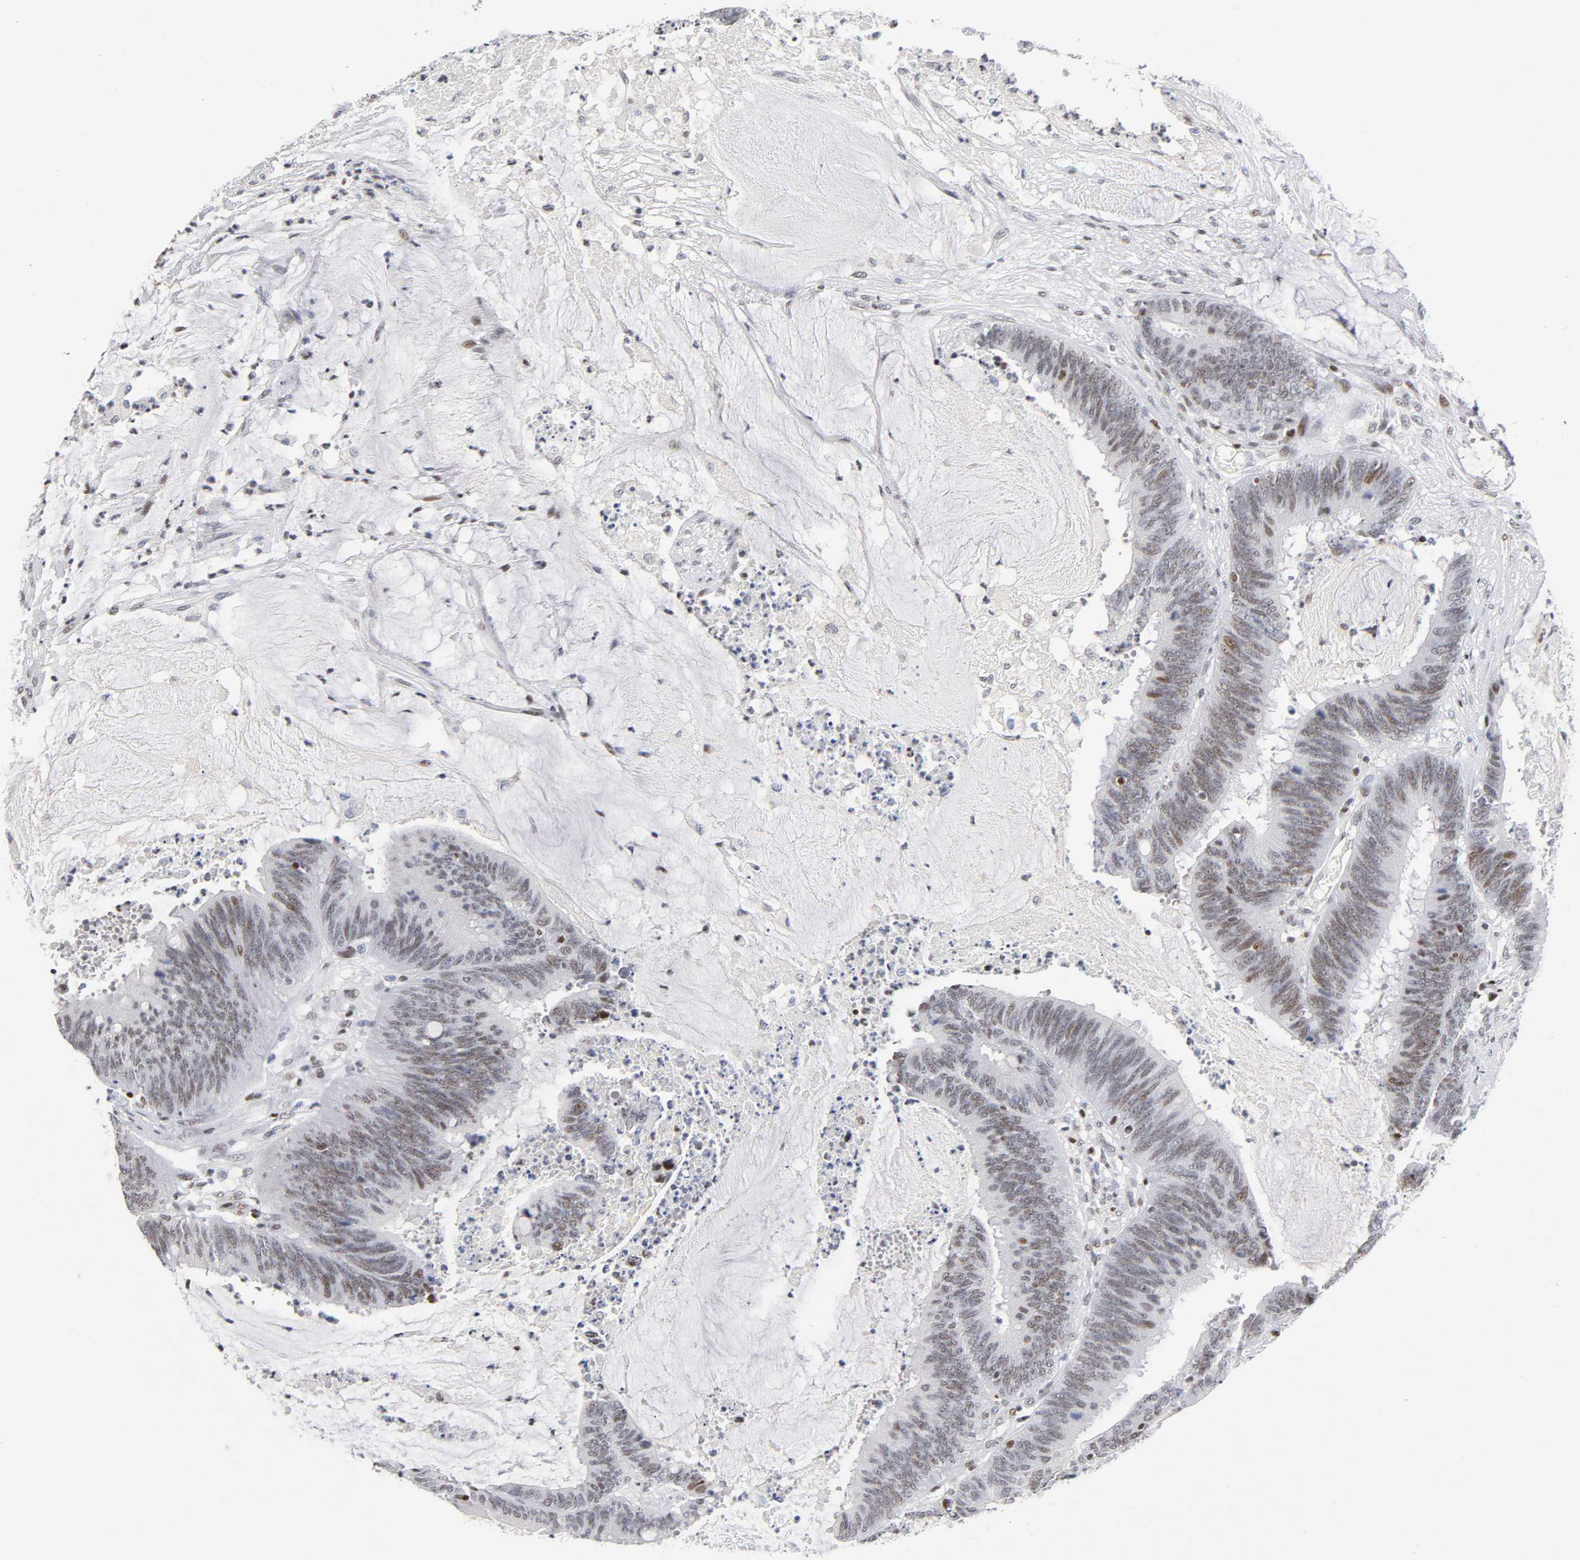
{"staining": {"intensity": "weak", "quantity": ">75%", "location": "nuclear"}, "tissue": "colorectal cancer", "cell_type": "Tumor cells", "image_type": "cancer", "snomed": [{"axis": "morphology", "description": "Adenocarcinoma, NOS"}, {"axis": "topography", "description": "Rectum"}], "caption": "Weak nuclear staining is appreciated in about >75% of tumor cells in colorectal cancer (adenocarcinoma).", "gene": "SP3", "patient": {"sex": "female", "age": 66}}